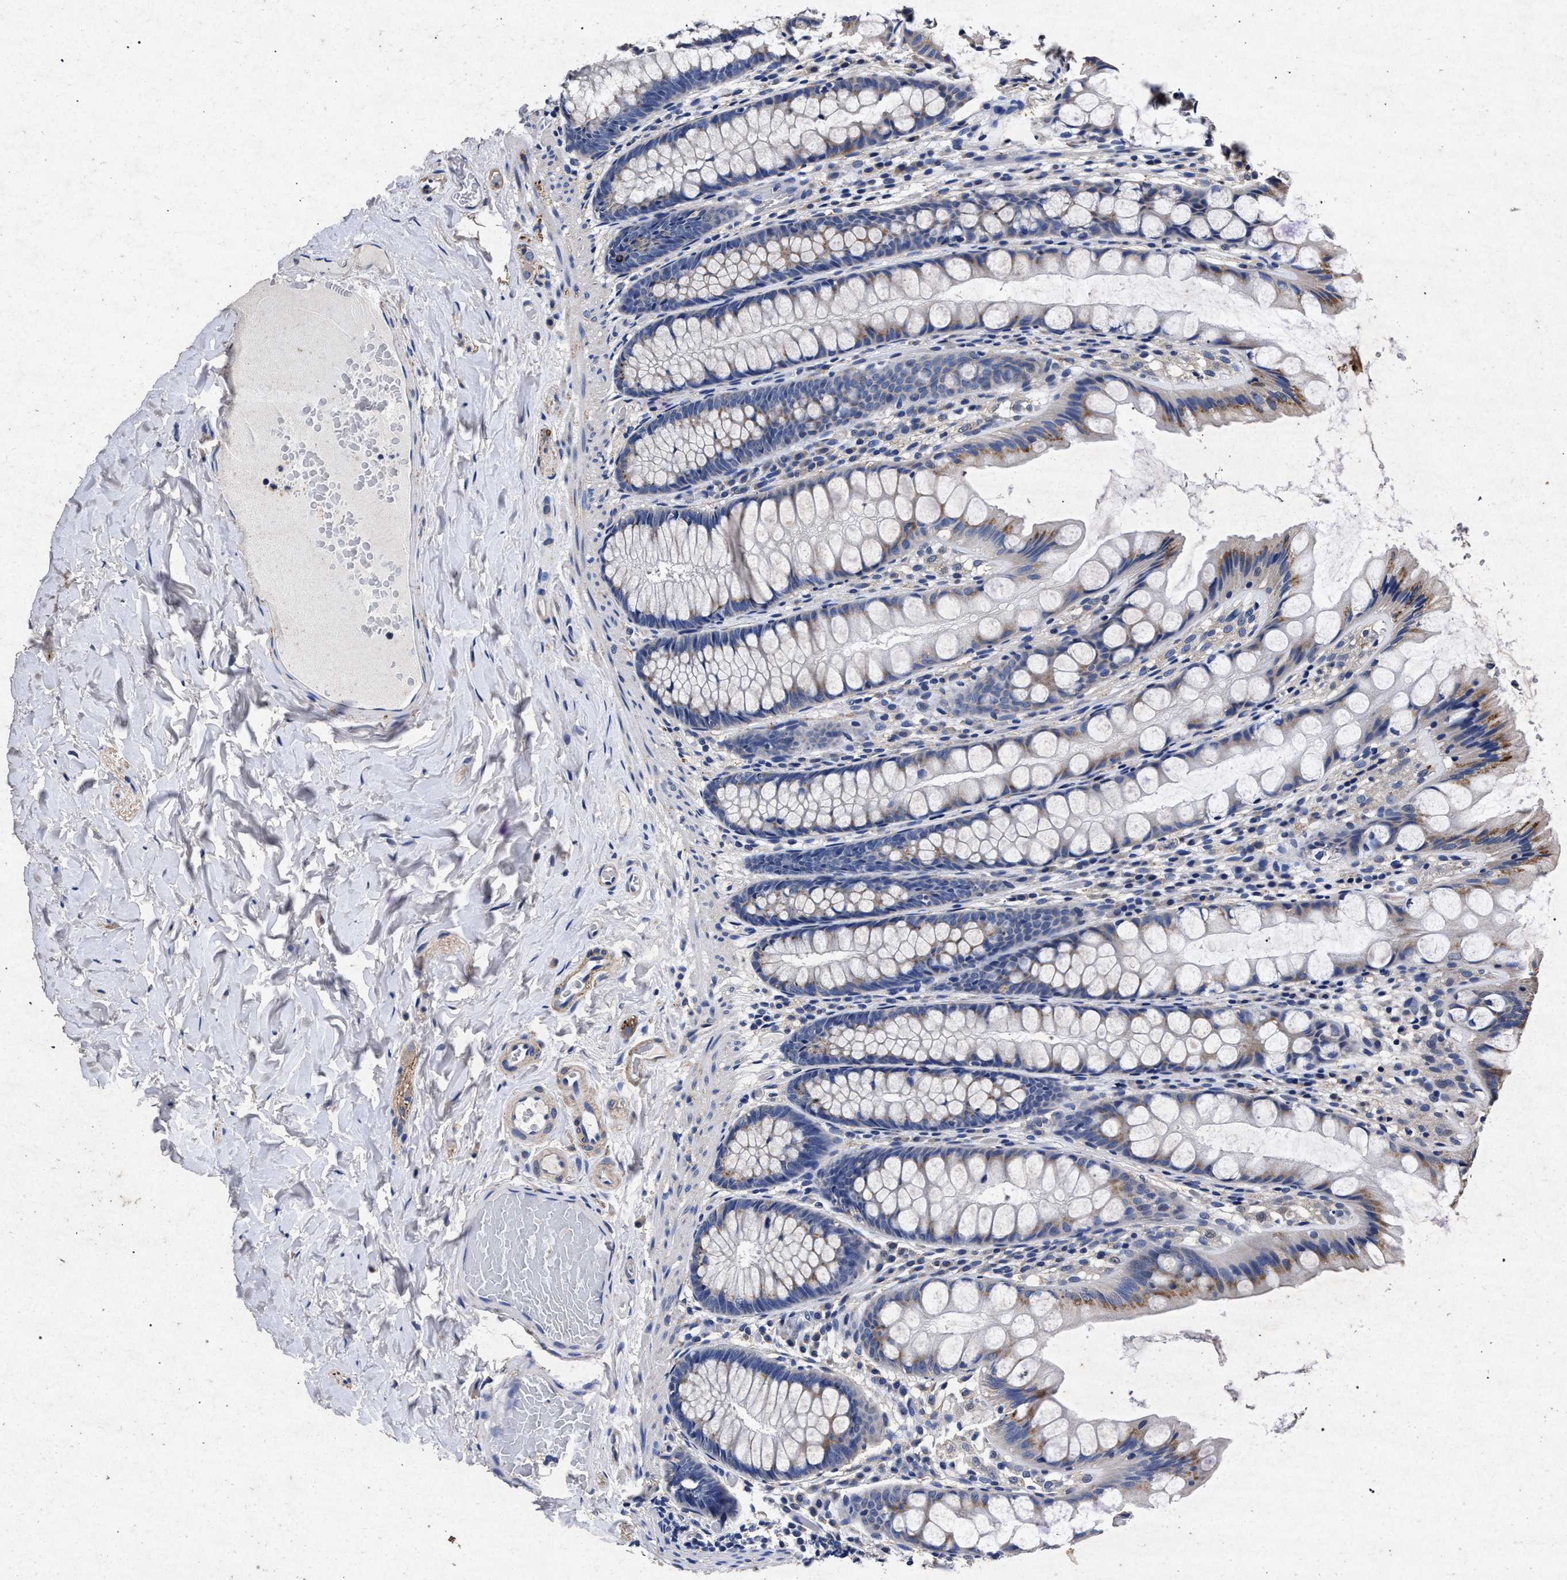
{"staining": {"intensity": "weak", "quantity": ">75%", "location": "cytoplasmic/membranous"}, "tissue": "colon", "cell_type": "Endothelial cells", "image_type": "normal", "snomed": [{"axis": "morphology", "description": "Normal tissue, NOS"}, {"axis": "topography", "description": "Colon"}], "caption": "IHC (DAB) staining of benign human colon demonstrates weak cytoplasmic/membranous protein positivity in about >75% of endothelial cells. (DAB IHC with brightfield microscopy, high magnification).", "gene": "ATP1A2", "patient": {"sex": "male", "age": 47}}